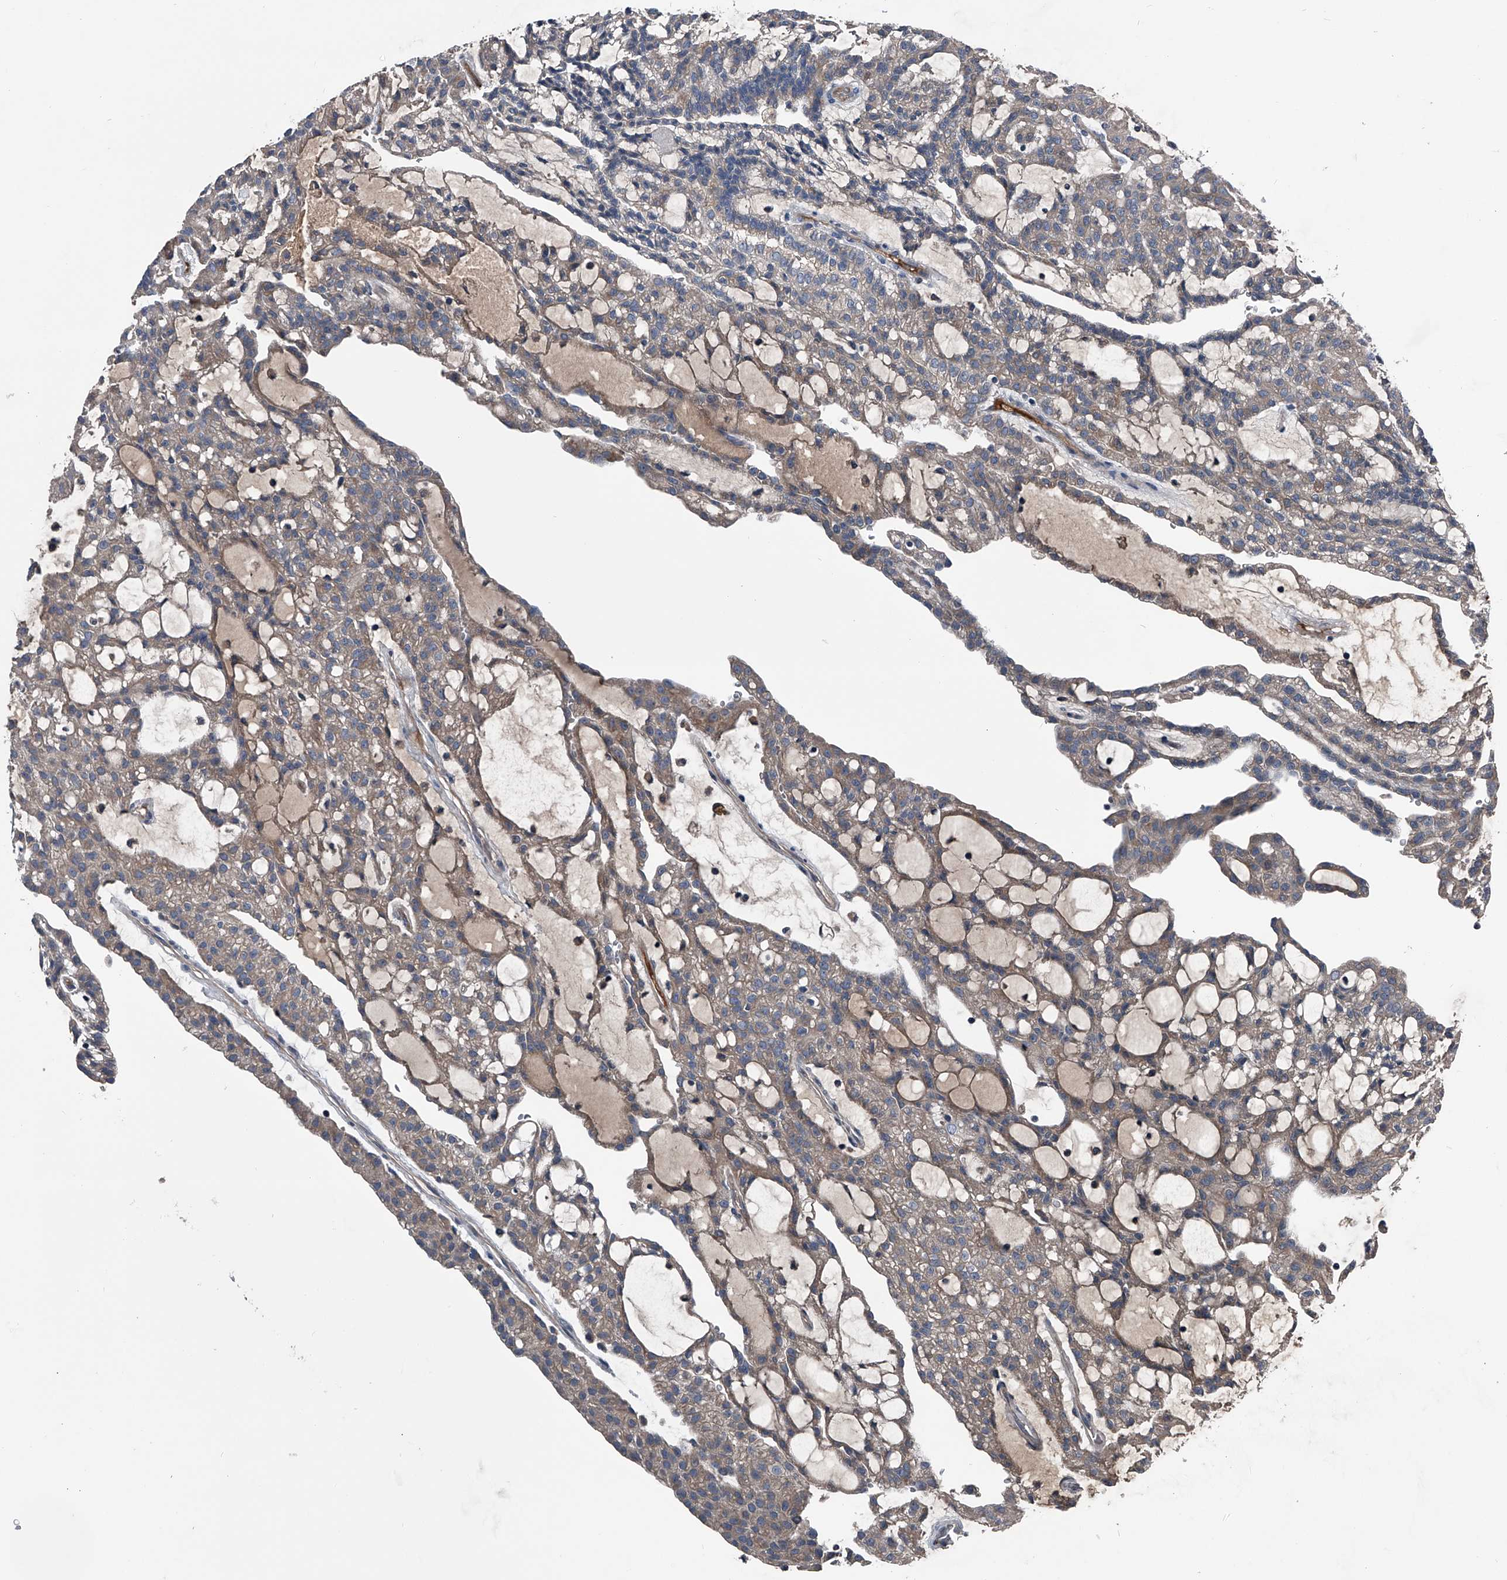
{"staining": {"intensity": "weak", "quantity": "25%-75%", "location": "cytoplasmic/membranous"}, "tissue": "renal cancer", "cell_type": "Tumor cells", "image_type": "cancer", "snomed": [{"axis": "morphology", "description": "Adenocarcinoma, NOS"}, {"axis": "topography", "description": "Kidney"}], "caption": "IHC of renal cancer (adenocarcinoma) shows low levels of weak cytoplasmic/membranous staining in approximately 25%-75% of tumor cells.", "gene": "KIF13A", "patient": {"sex": "male", "age": 63}}